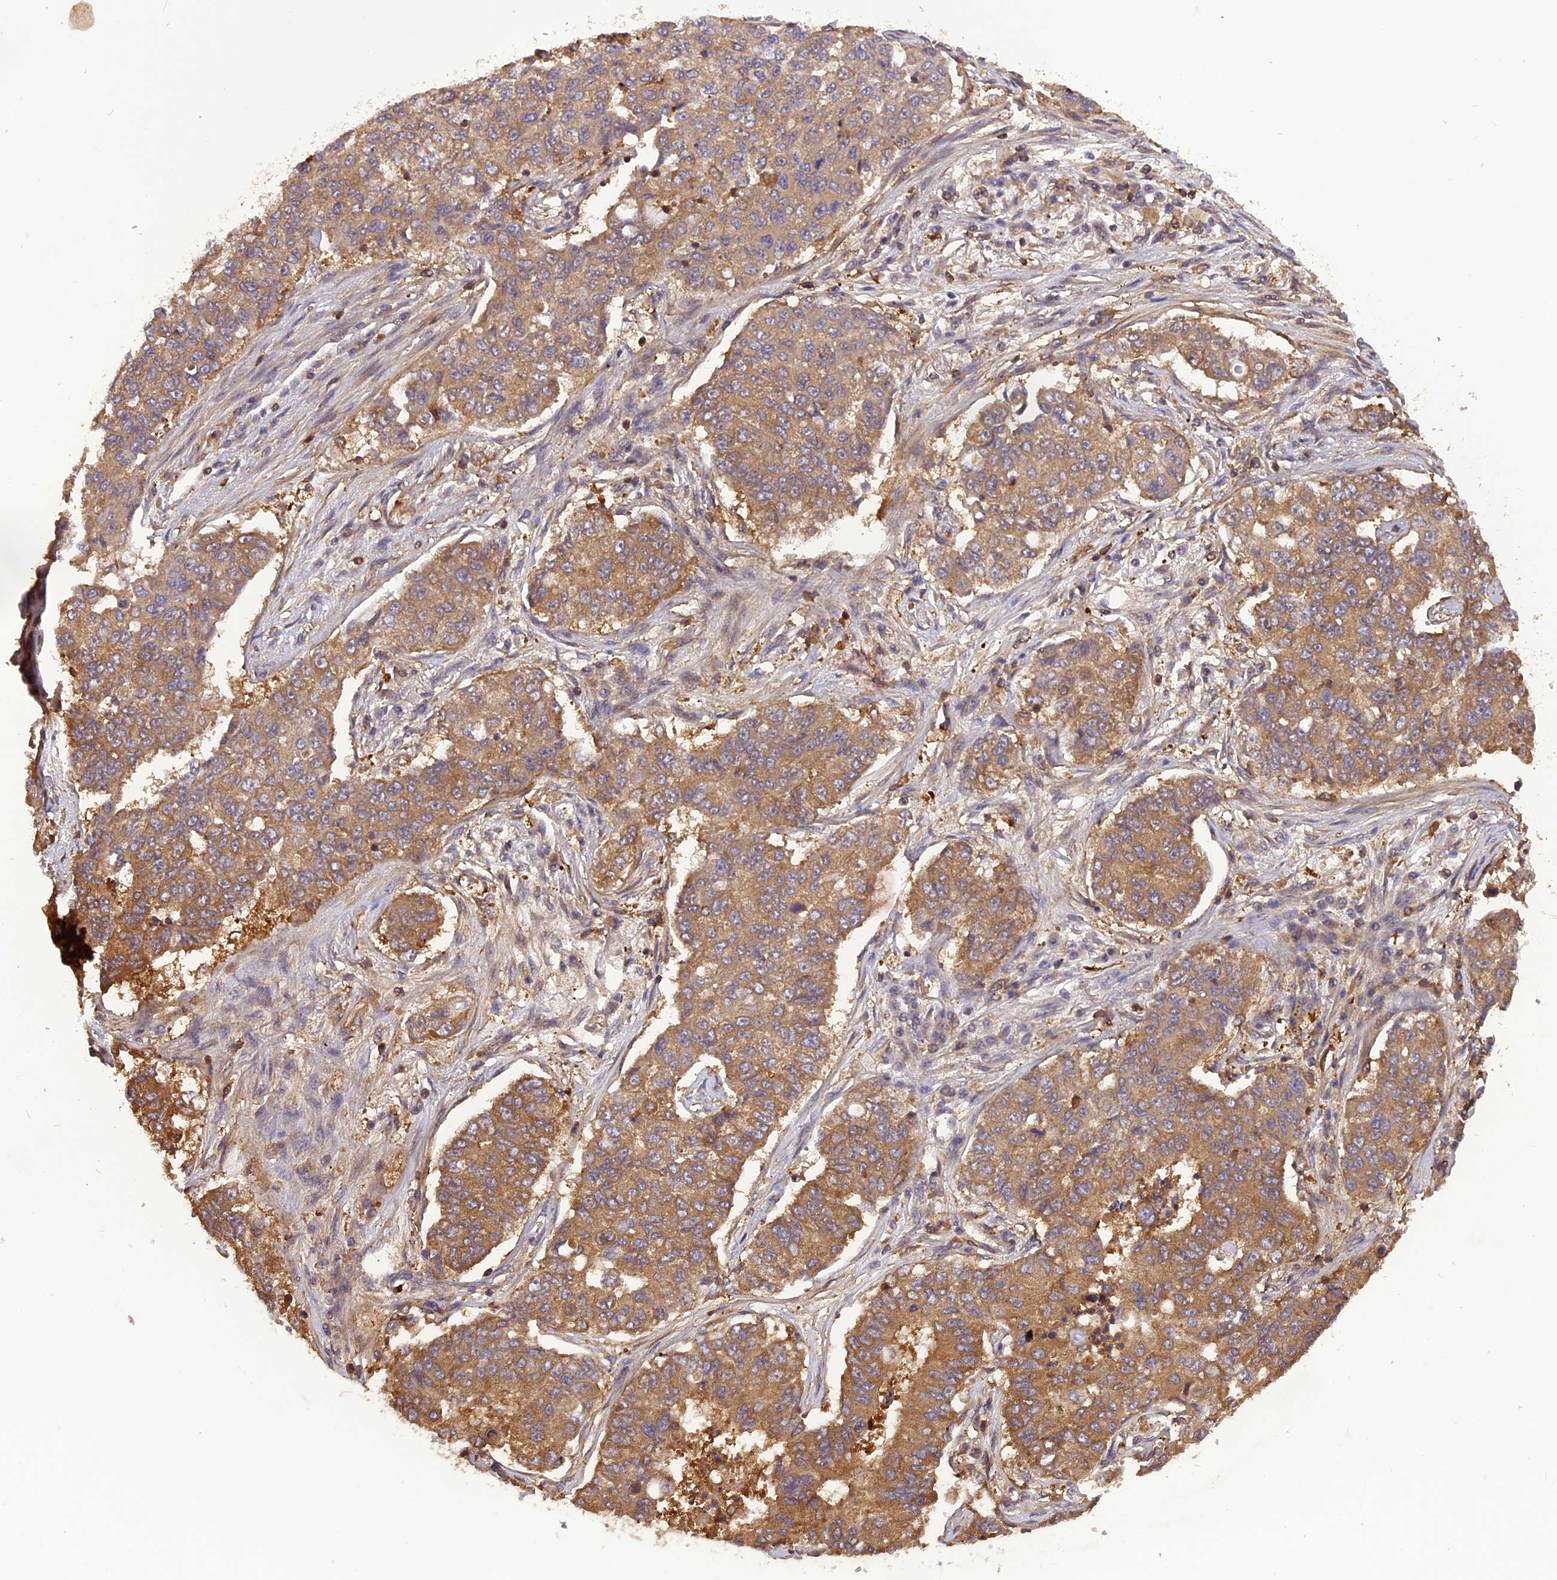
{"staining": {"intensity": "moderate", "quantity": ">75%", "location": "cytoplasmic/membranous"}, "tissue": "lung cancer", "cell_type": "Tumor cells", "image_type": "cancer", "snomed": [{"axis": "morphology", "description": "Squamous cell carcinoma, NOS"}, {"axis": "topography", "description": "Lung"}], "caption": "An image of human lung squamous cell carcinoma stained for a protein displays moderate cytoplasmic/membranous brown staining in tumor cells. The staining was performed using DAB (3,3'-diaminobenzidine), with brown indicating positive protein expression. Nuclei are stained blue with hematoxylin.", "gene": "STOML1", "patient": {"sex": "male", "age": 74}}